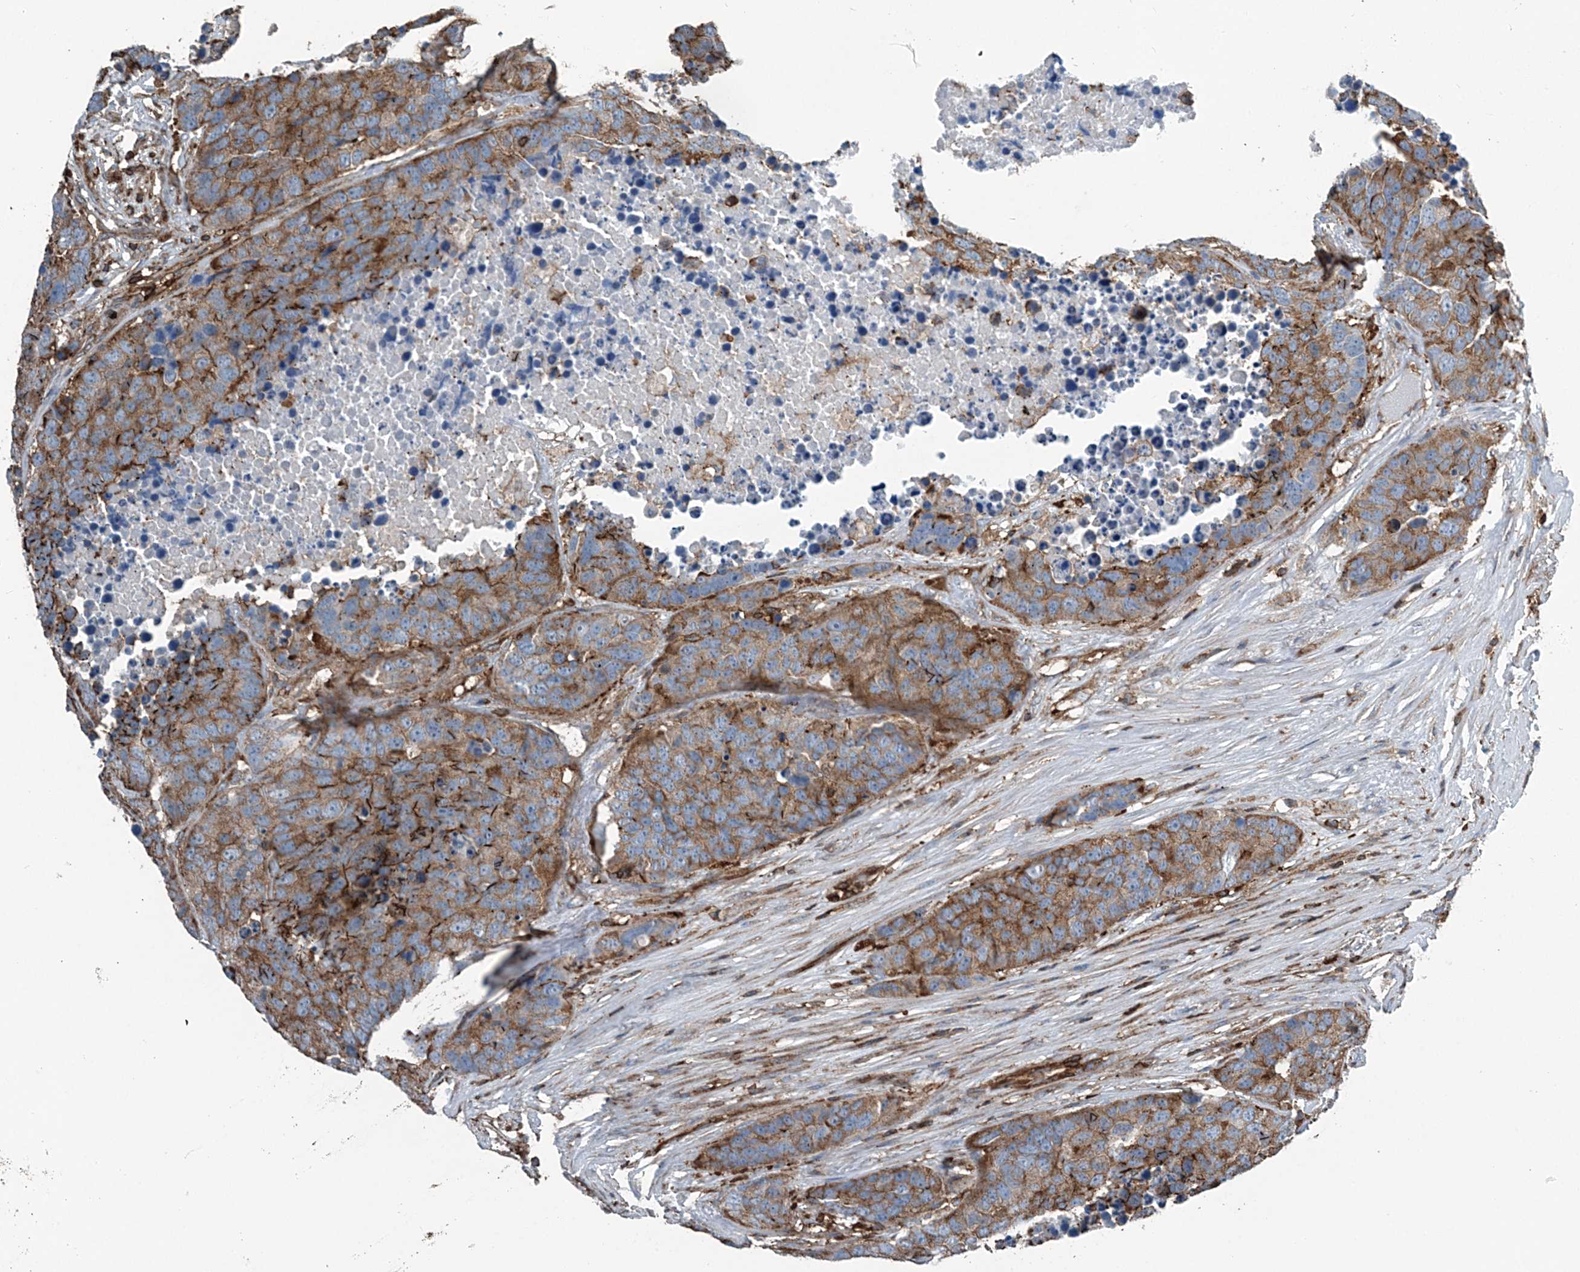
{"staining": {"intensity": "strong", "quantity": ">75%", "location": "cytoplasmic/membranous"}, "tissue": "carcinoid", "cell_type": "Tumor cells", "image_type": "cancer", "snomed": [{"axis": "morphology", "description": "Carcinoid, malignant, NOS"}, {"axis": "topography", "description": "Lung"}], "caption": "Immunohistochemical staining of carcinoid (malignant) demonstrates high levels of strong cytoplasmic/membranous positivity in about >75% of tumor cells.", "gene": "CFL1", "patient": {"sex": "male", "age": 60}}